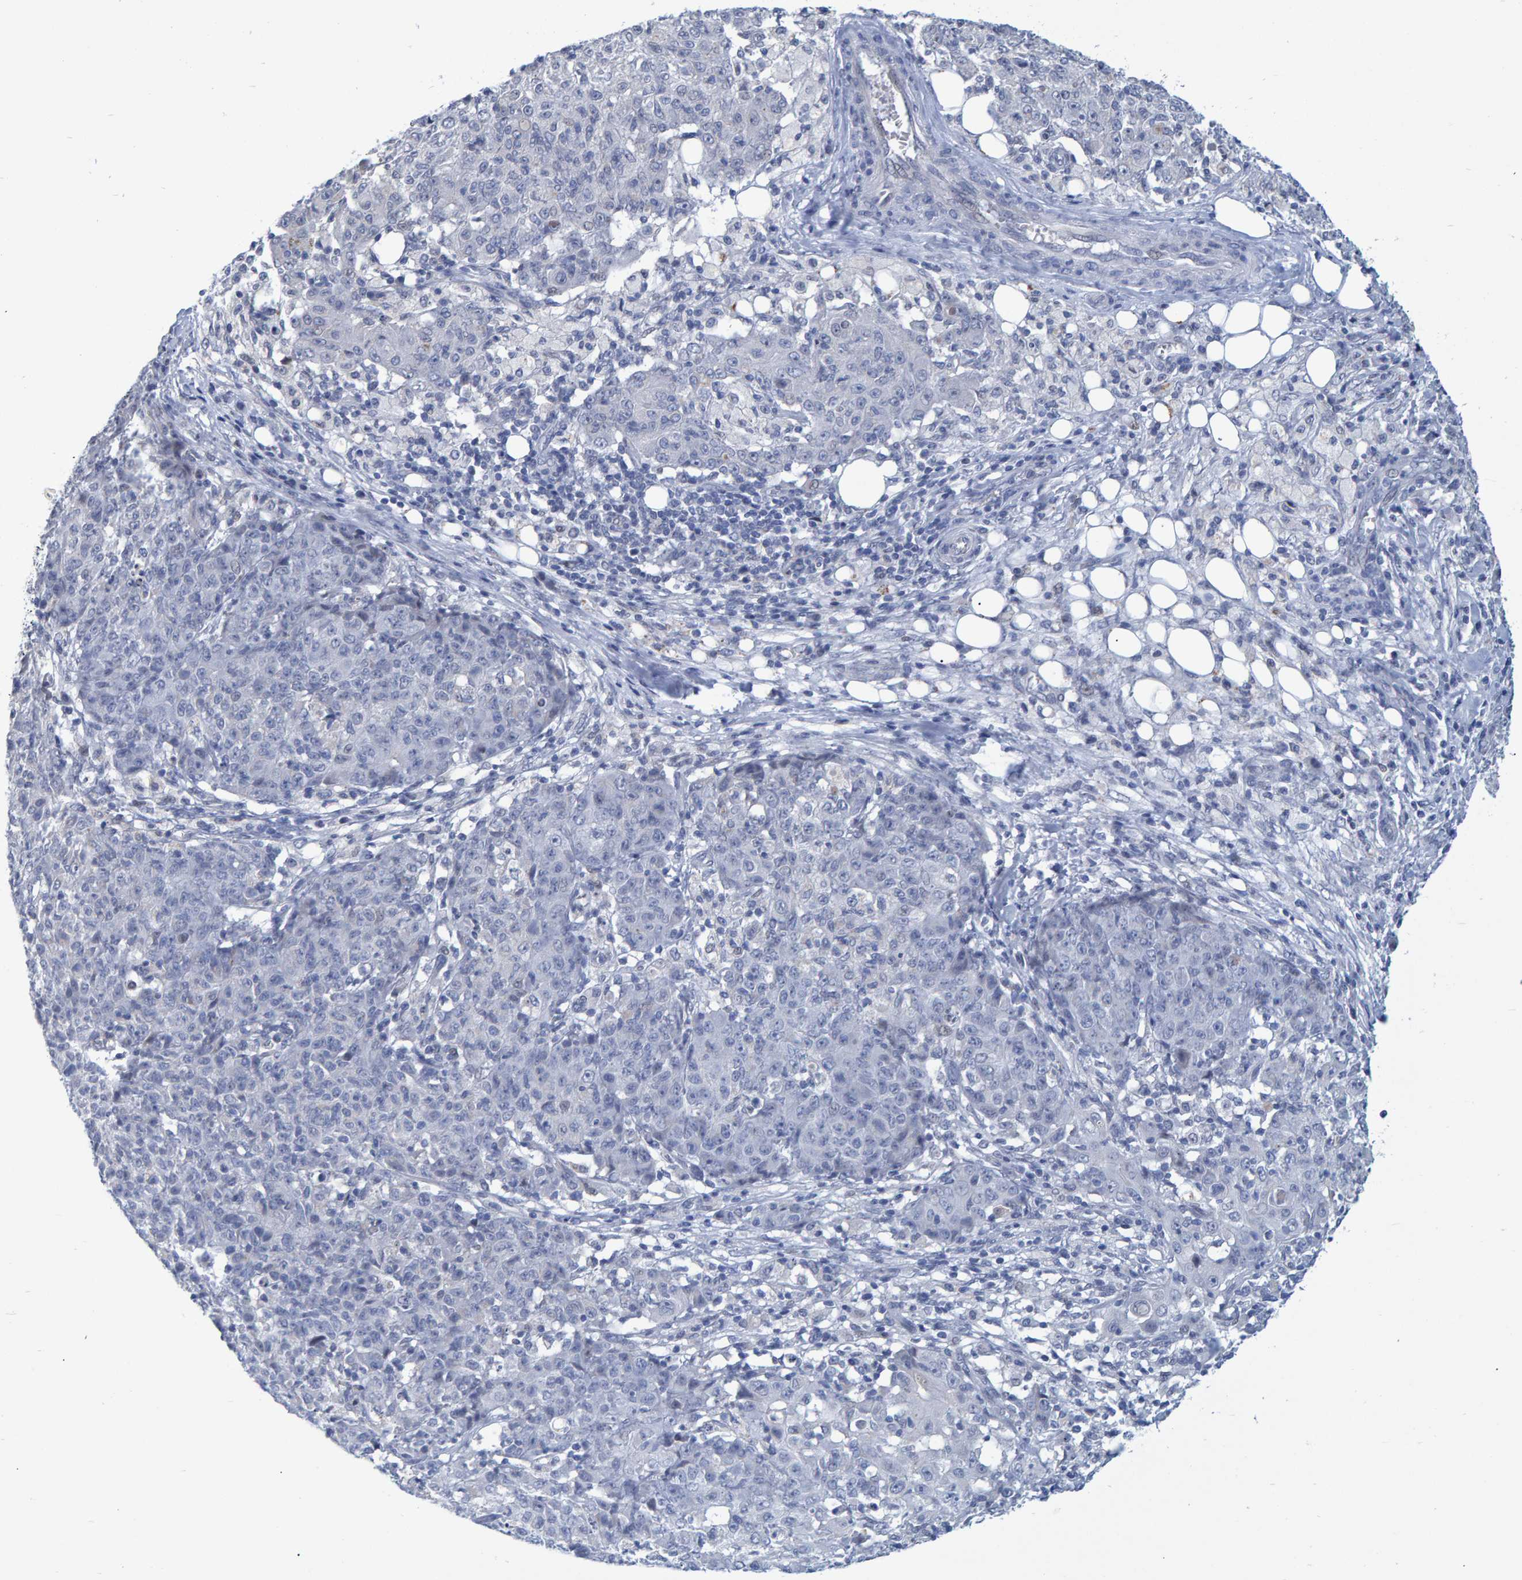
{"staining": {"intensity": "negative", "quantity": "none", "location": "none"}, "tissue": "ovarian cancer", "cell_type": "Tumor cells", "image_type": "cancer", "snomed": [{"axis": "morphology", "description": "Carcinoma, endometroid"}, {"axis": "topography", "description": "Ovary"}], "caption": "Immunohistochemical staining of human endometroid carcinoma (ovarian) demonstrates no significant positivity in tumor cells.", "gene": "PROCA1", "patient": {"sex": "female", "age": 42}}